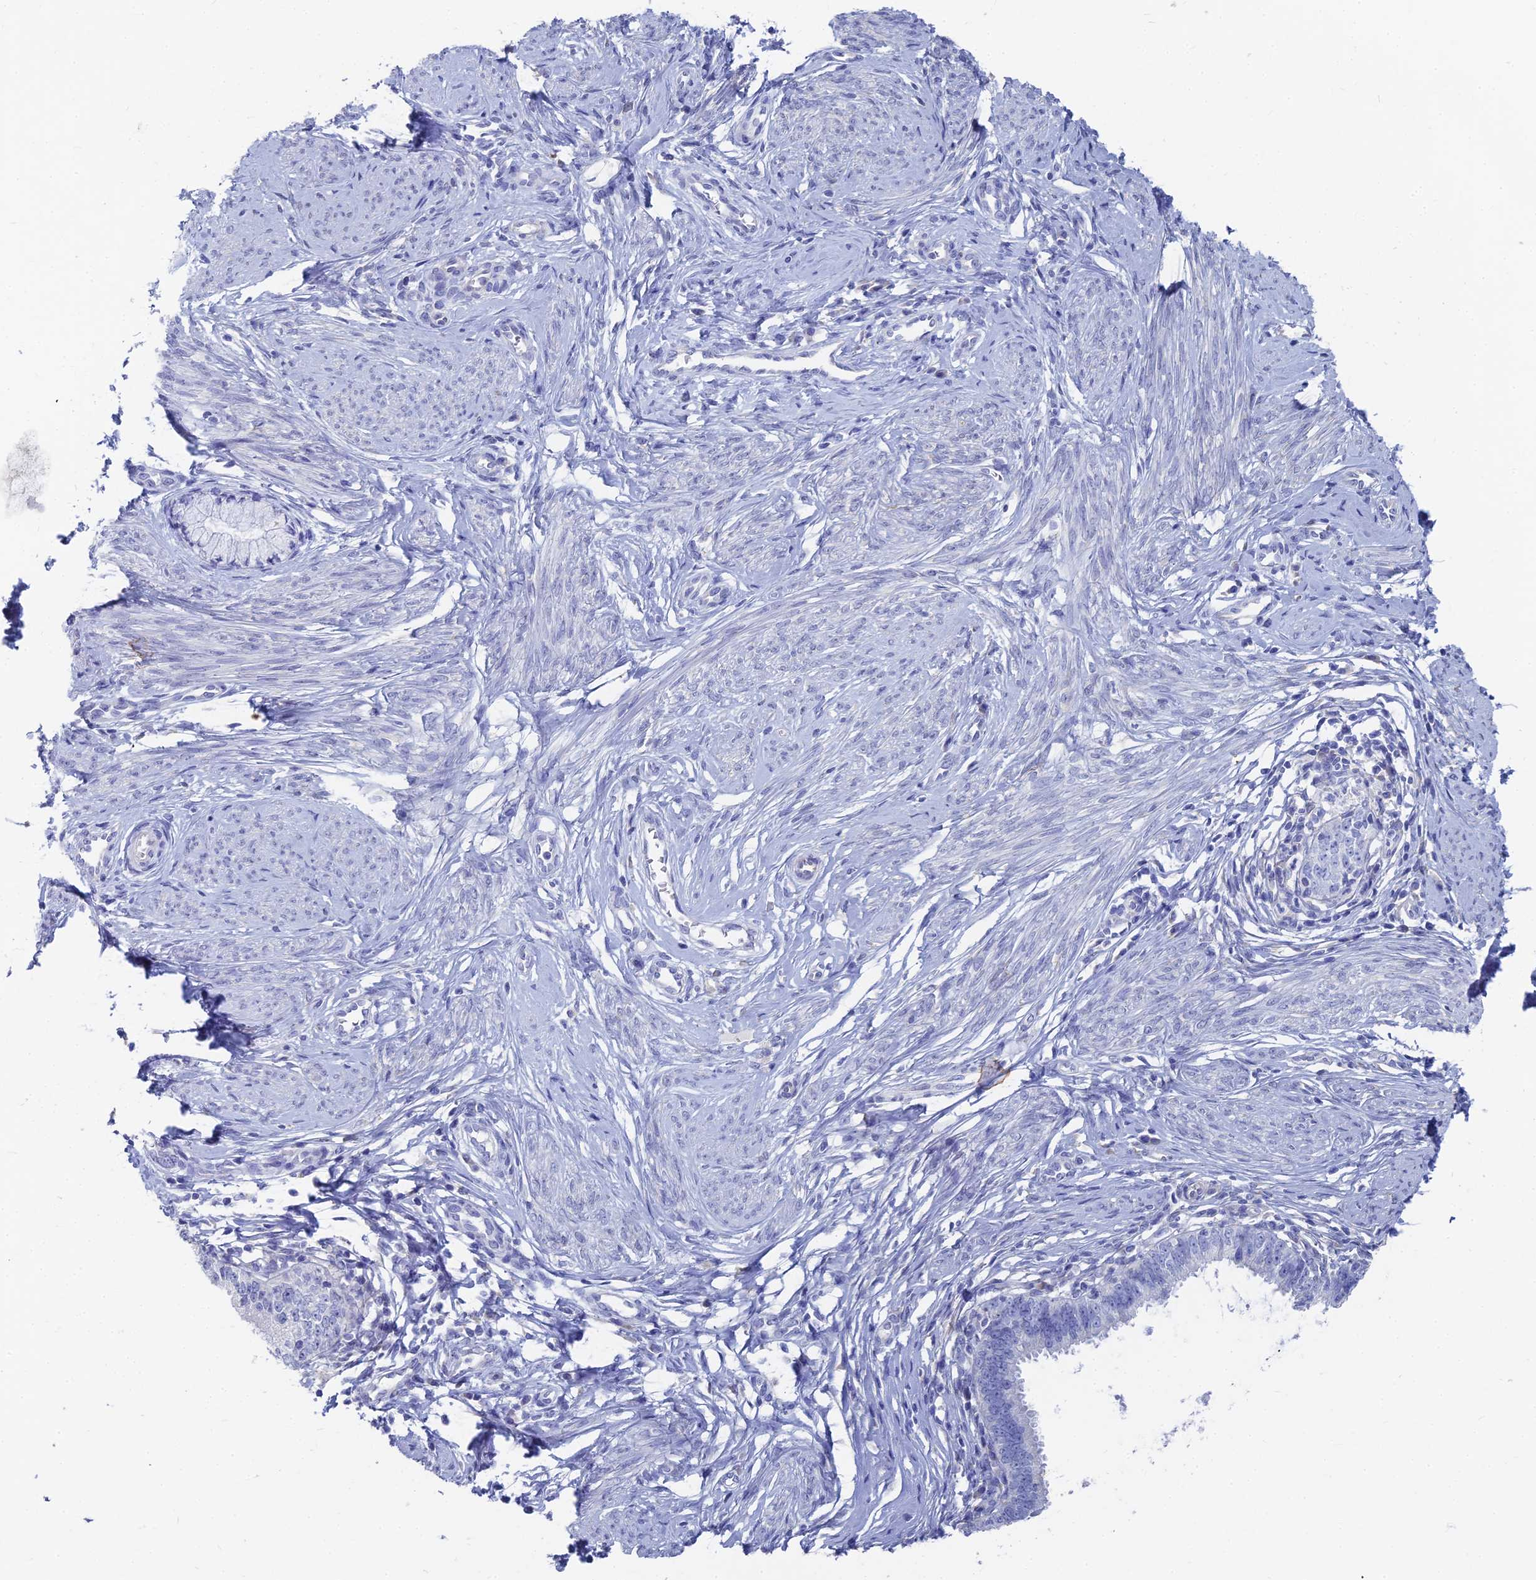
{"staining": {"intensity": "negative", "quantity": "none", "location": "none"}, "tissue": "cervical cancer", "cell_type": "Tumor cells", "image_type": "cancer", "snomed": [{"axis": "morphology", "description": "Adenocarcinoma, NOS"}, {"axis": "topography", "description": "Cervix"}], "caption": "This is a image of immunohistochemistry (IHC) staining of cervical adenocarcinoma, which shows no positivity in tumor cells.", "gene": "TNNT3", "patient": {"sex": "female", "age": 36}}